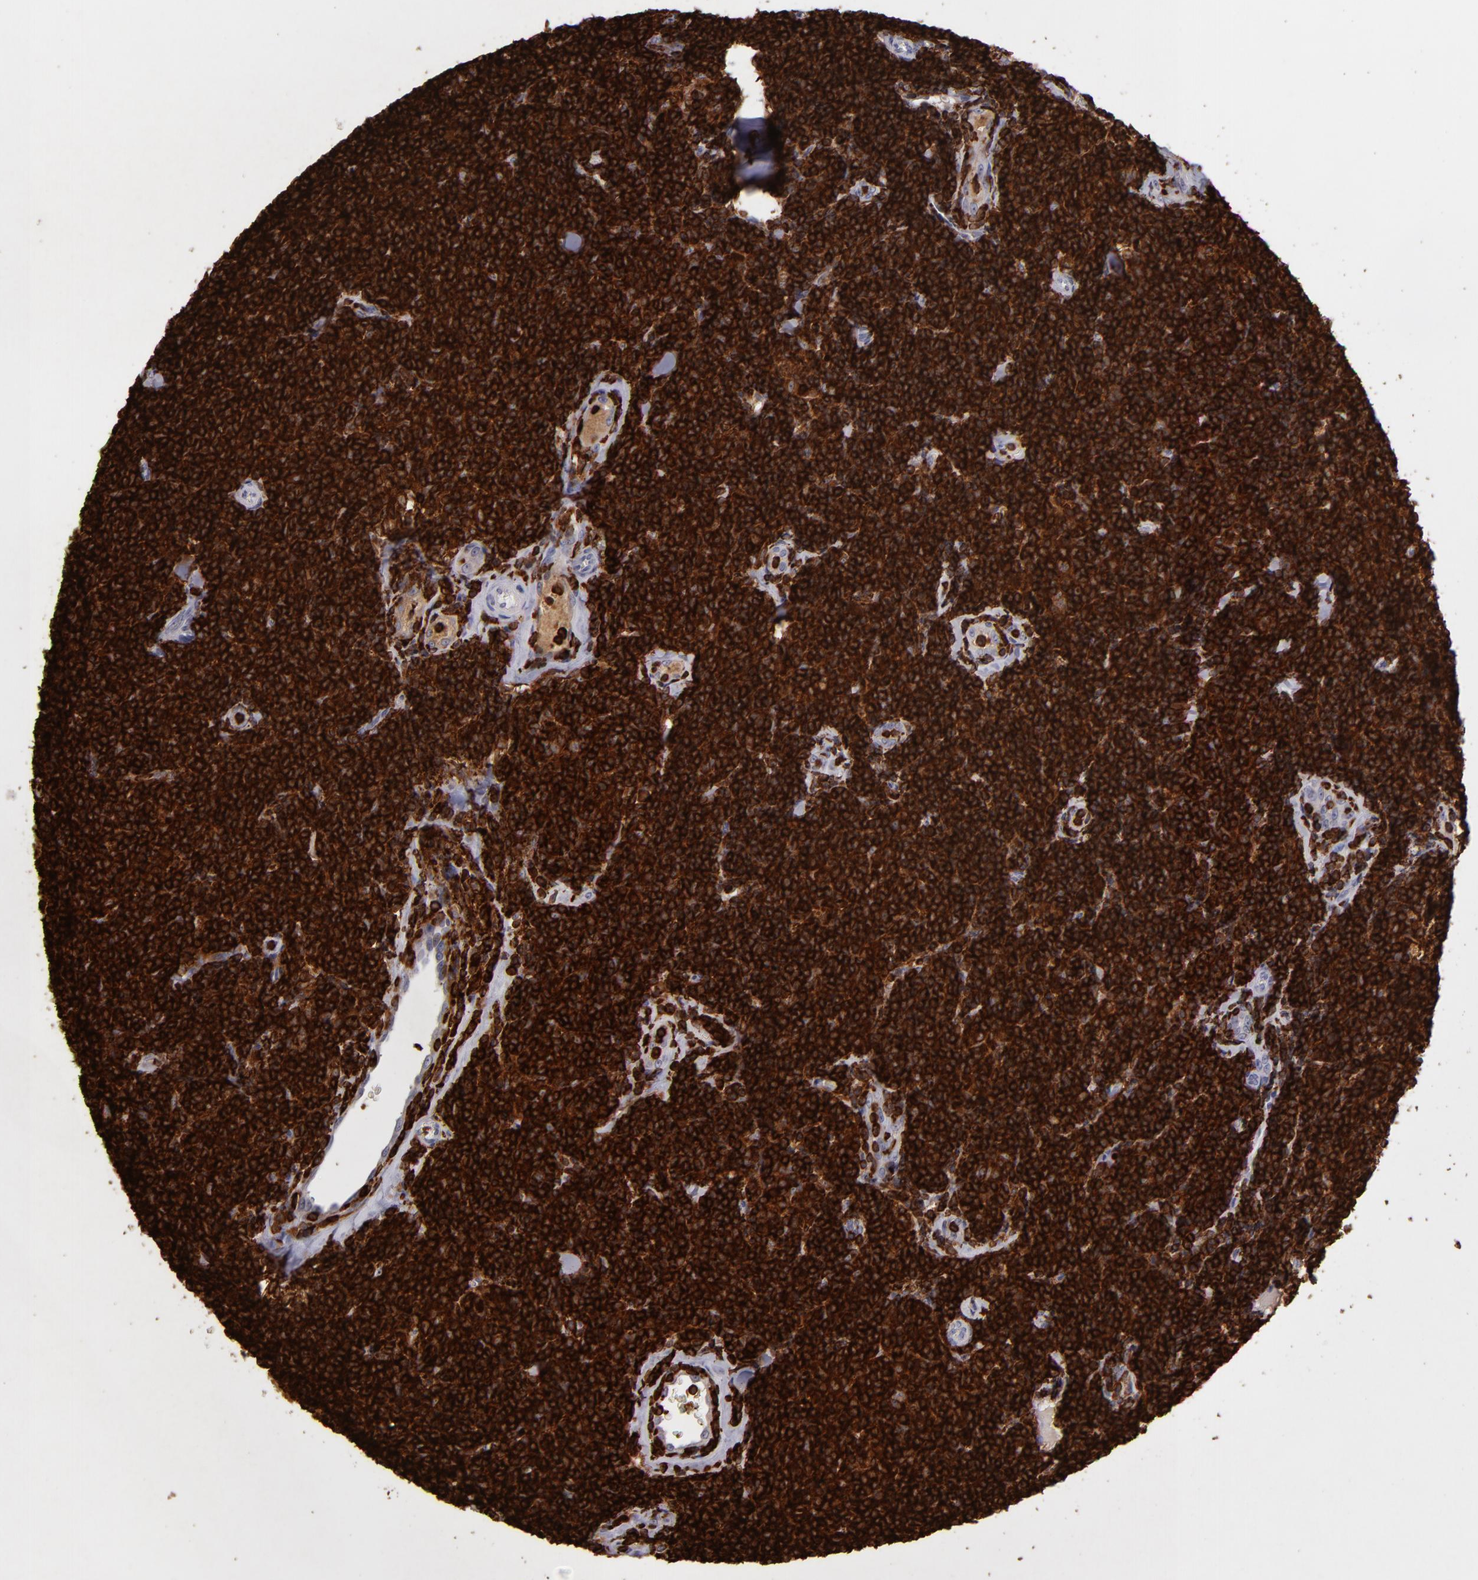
{"staining": {"intensity": "strong", "quantity": ">75%", "location": "cytoplasmic/membranous"}, "tissue": "lymphoma", "cell_type": "Tumor cells", "image_type": "cancer", "snomed": [{"axis": "morphology", "description": "Malignant lymphoma, non-Hodgkin's type, Low grade"}, {"axis": "topography", "description": "Lymph node"}], "caption": "A brown stain highlights strong cytoplasmic/membranous expression of a protein in malignant lymphoma, non-Hodgkin's type (low-grade) tumor cells.", "gene": "WAS", "patient": {"sex": "female", "age": 56}}